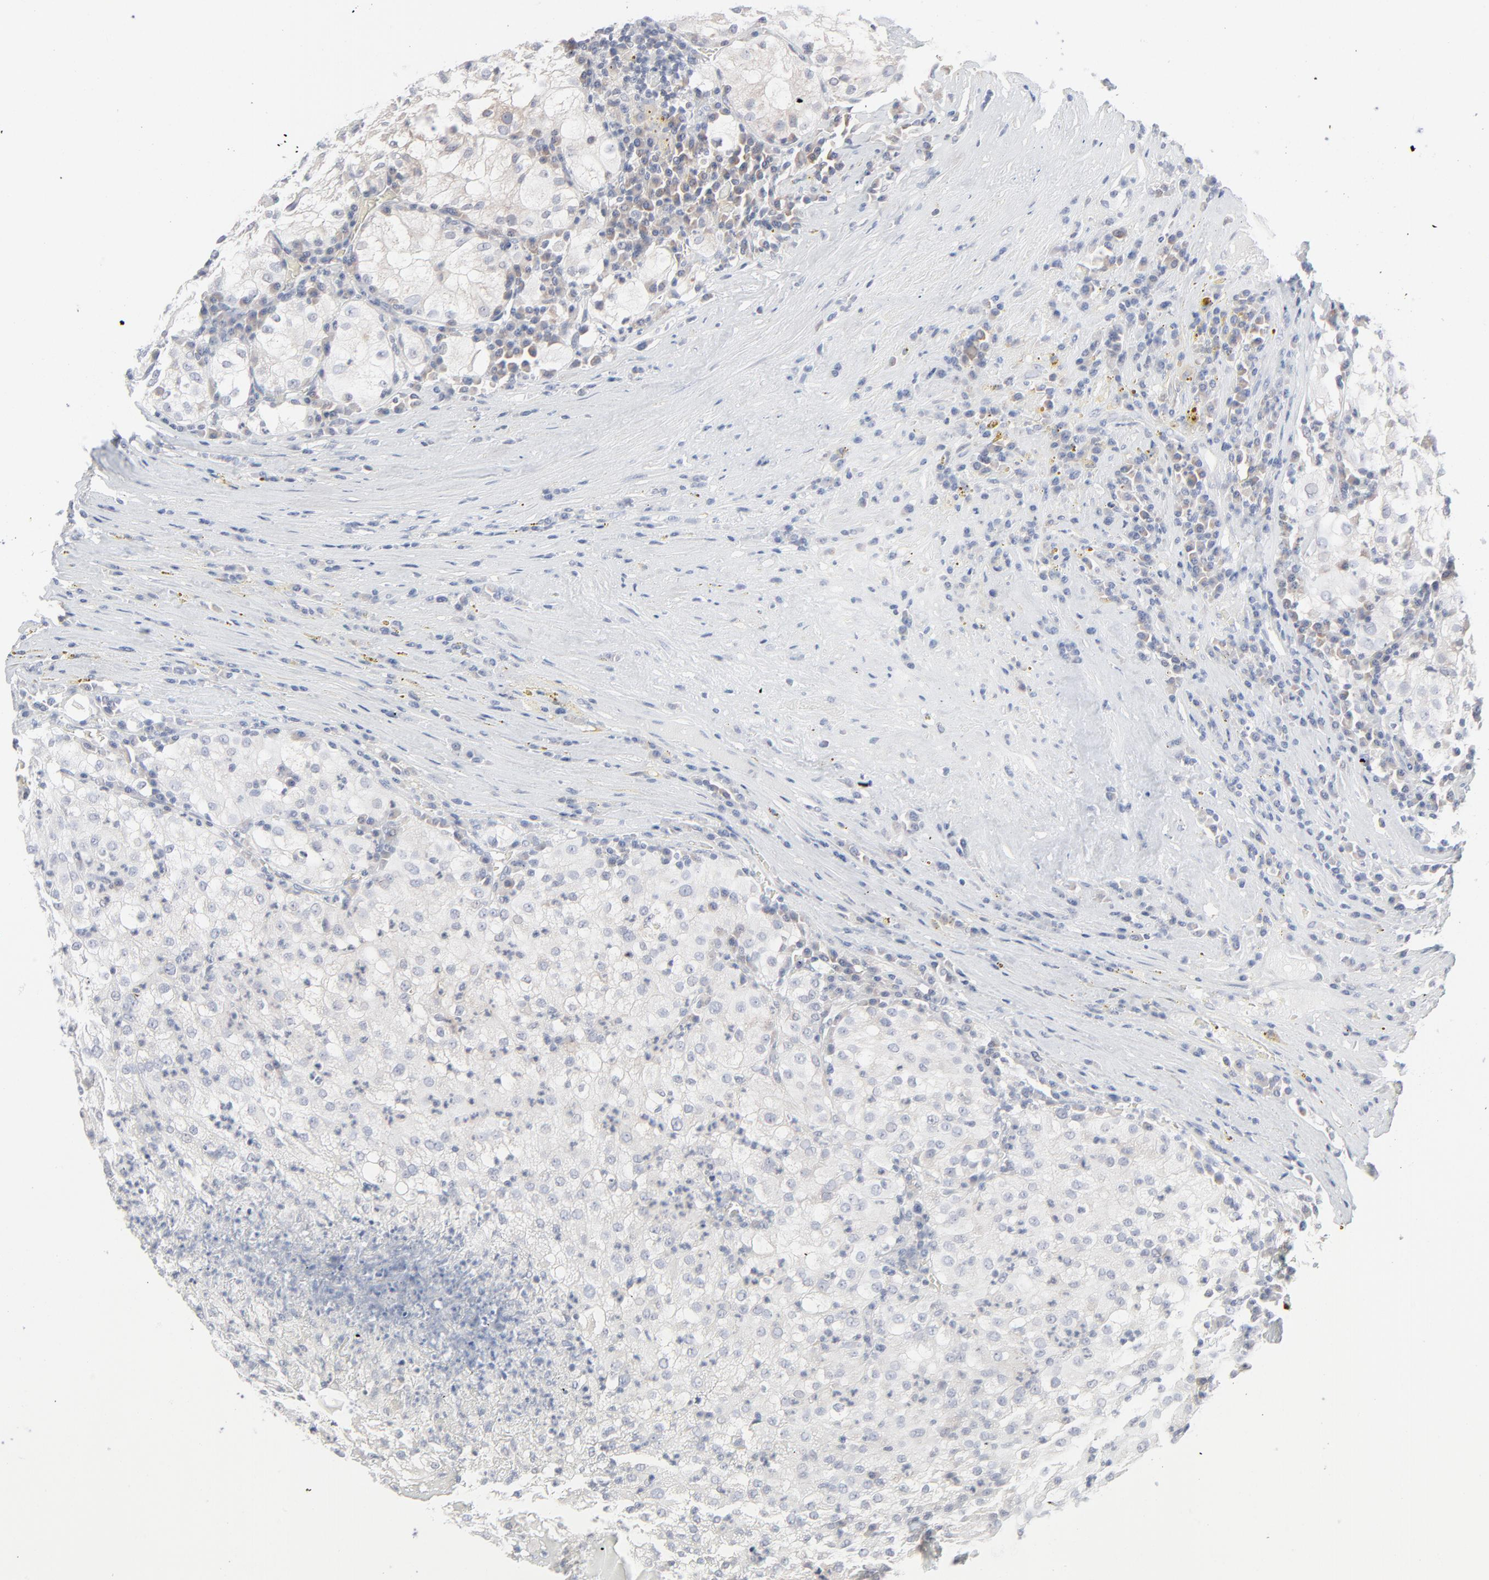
{"staining": {"intensity": "negative", "quantity": "none", "location": "none"}, "tissue": "renal cancer", "cell_type": "Tumor cells", "image_type": "cancer", "snomed": [{"axis": "morphology", "description": "Adenocarcinoma, NOS"}, {"axis": "topography", "description": "Kidney"}], "caption": "Photomicrograph shows no significant protein expression in tumor cells of renal adenocarcinoma.", "gene": "KDSR", "patient": {"sex": "male", "age": 59}}